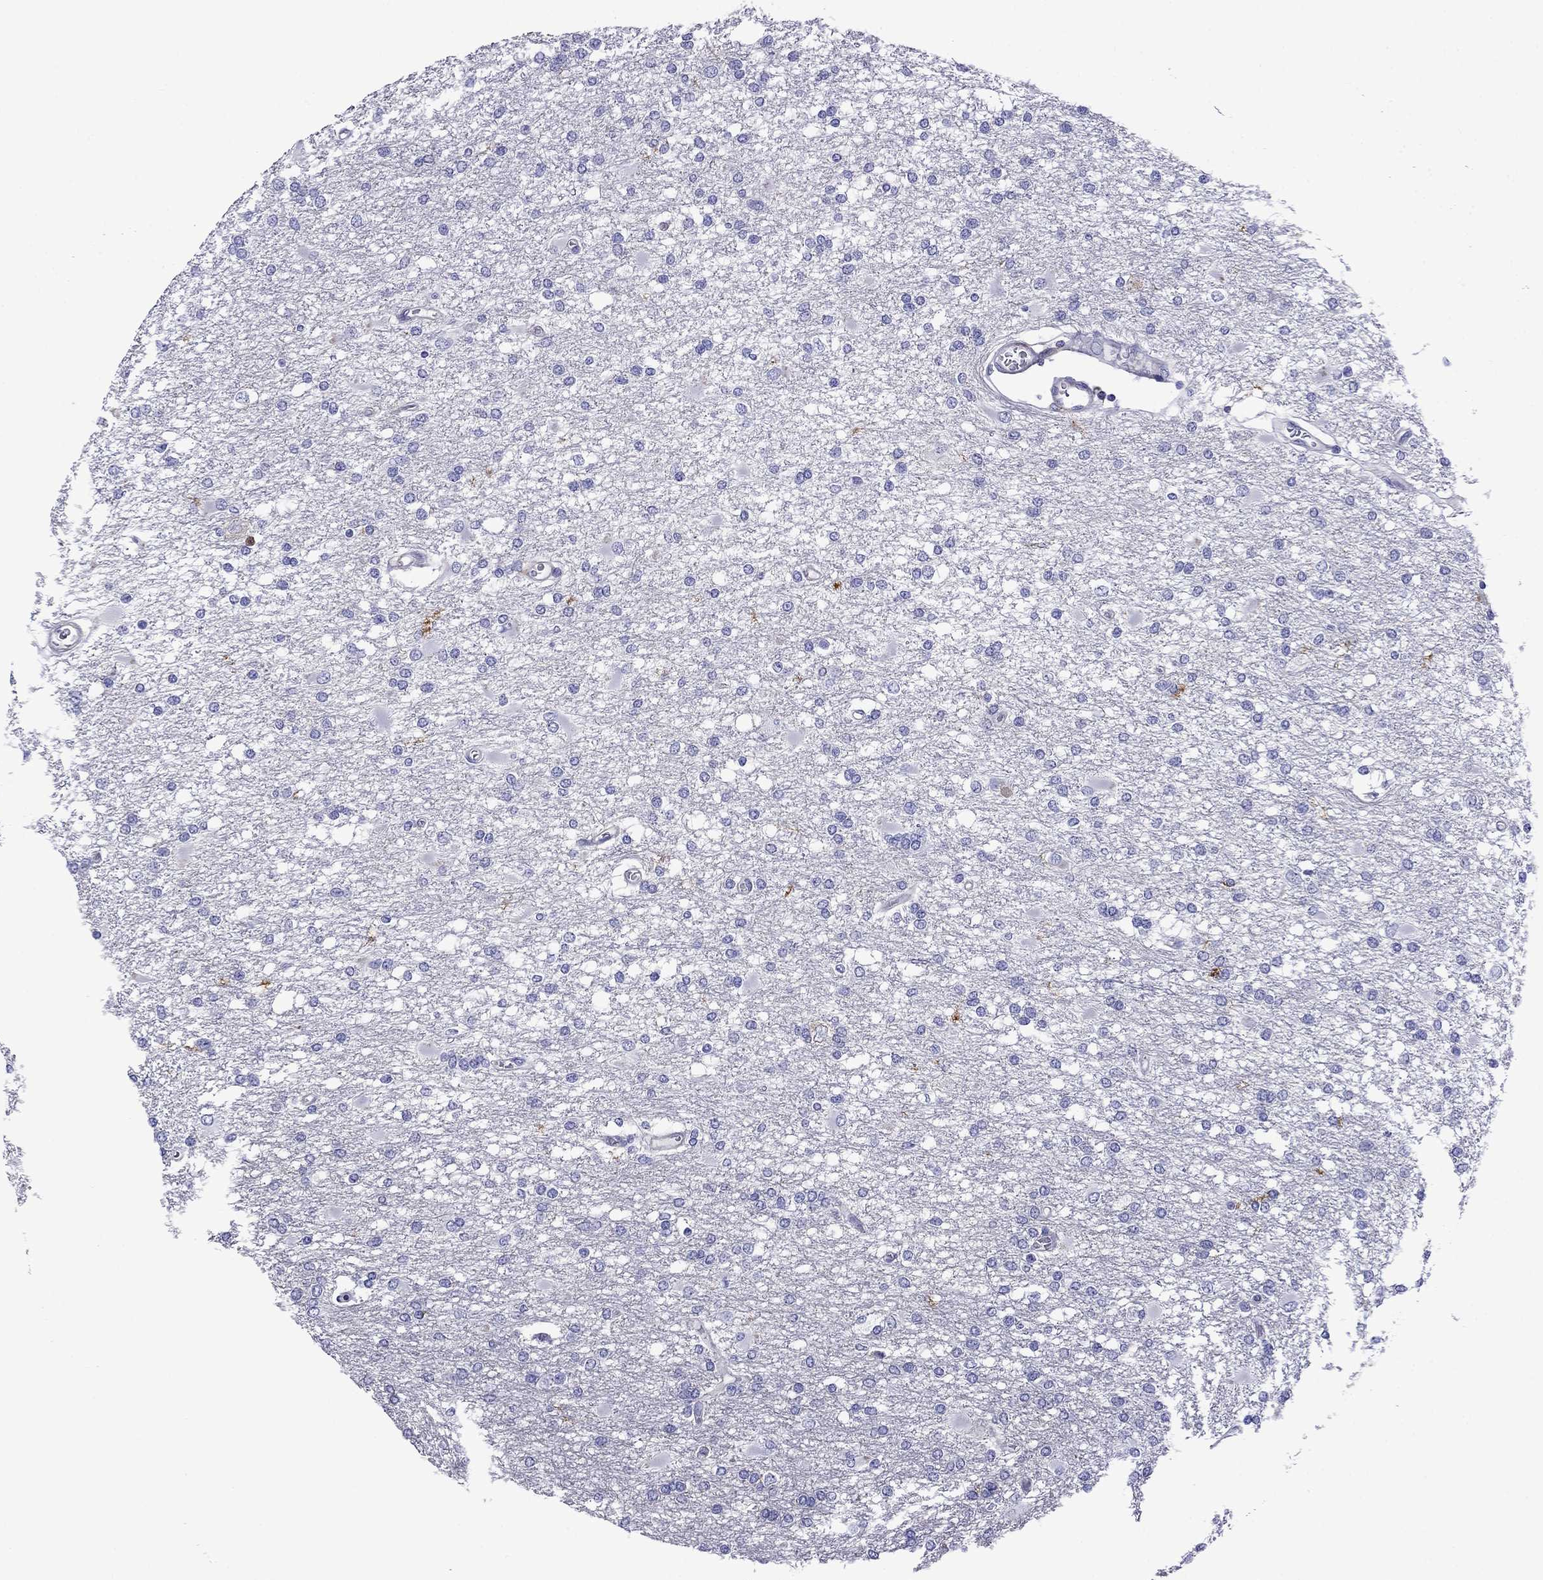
{"staining": {"intensity": "negative", "quantity": "none", "location": "none"}, "tissue": "glioma", "cell_type": "Tumor cells", "image_type": "cancer", "snomed": [{"axis": "morphology", "description": "Glioma, malignant, High grade"}, {"axis": "topography", "description": "Cerebral cortex"}], "caption": "Malignant glioma (high-grade) was stained to show a protein in brown. There is no significant expression in tumor cells.", "gene": "SCG2", "patient": {"sex": "male", "age": 79}}